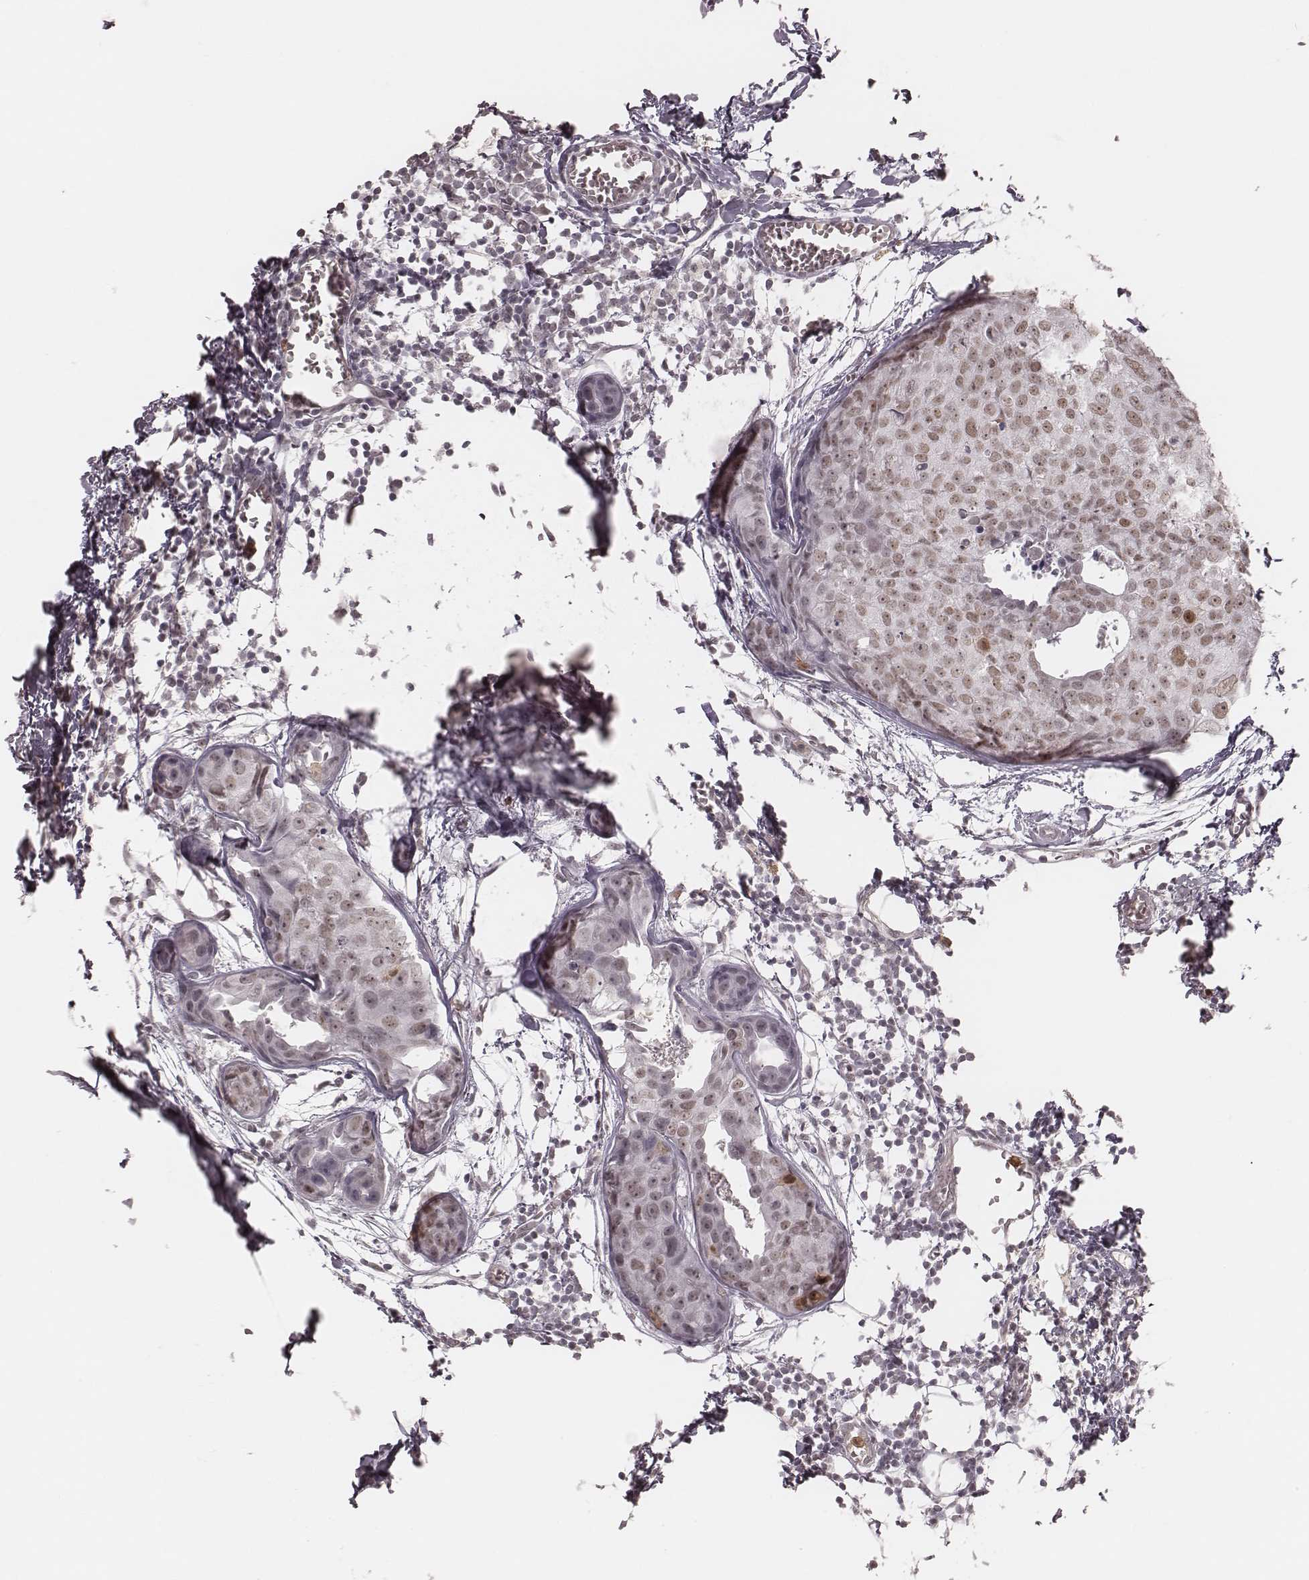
{"staining": {"intensity": "weak", "quantity": ">75%", "location": "nuclear"}, "tissue": "breast cancer", "cell_type": "Tumor cells", "image_type": "cancer", "snomed": [{"axis": "morphology", "description": "Duct carcinoma"}, {"axis": "topography", "description": "Breast"}], "caption": "Breast cancer stained for a protein demonstrates weak nuclear positivity in tumor cells.", "gene": "KITLG", "patient": {"sex": "female", "age": 38}}